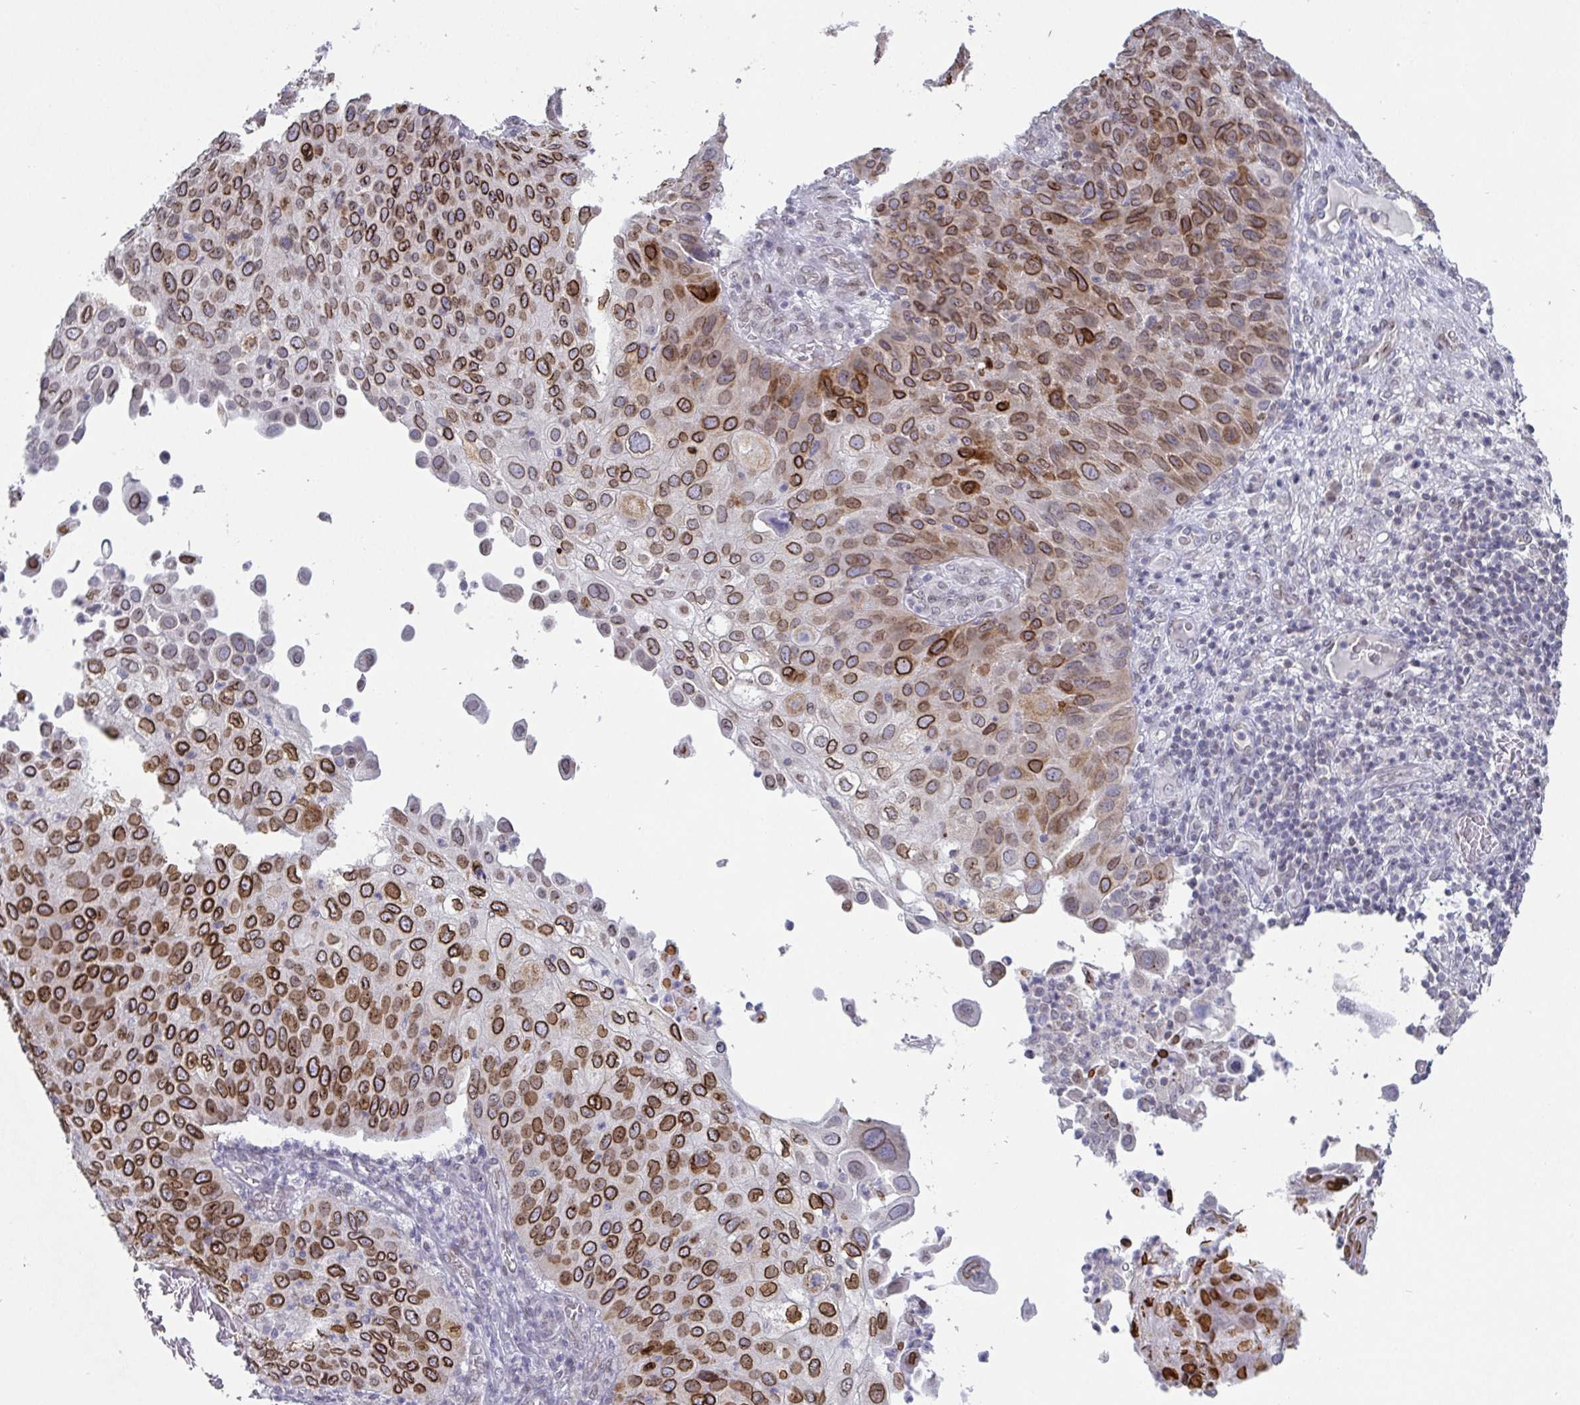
{"staining": {"intensity": "strong", "quantity": ">75%", "location": "cytoplasmic/membranous,nuclear"}, "tissue": "skin cancer", "cell_type": "Tumor cells", "image_type": "cancer", "snomed": [{"axis": "morphology", "description": "Squamous cell carcinoma, NOS"}, {"axis": "topography", "description": "Skin"}], "caption": "Immunohistochemistry photomicrograph of neoplastic tissue: human squamous cell carcinoma (skin) stained using immunohistochemistry exhibits high levels of strong protein expression localized specifically in the cytoplasmic/membranous and nuclear of tumor cells, appearing as a cytoplasmic/membranous and nuclear brown color.", "gene": "EMD", "patient": {"sex": "male", "age": 87}}